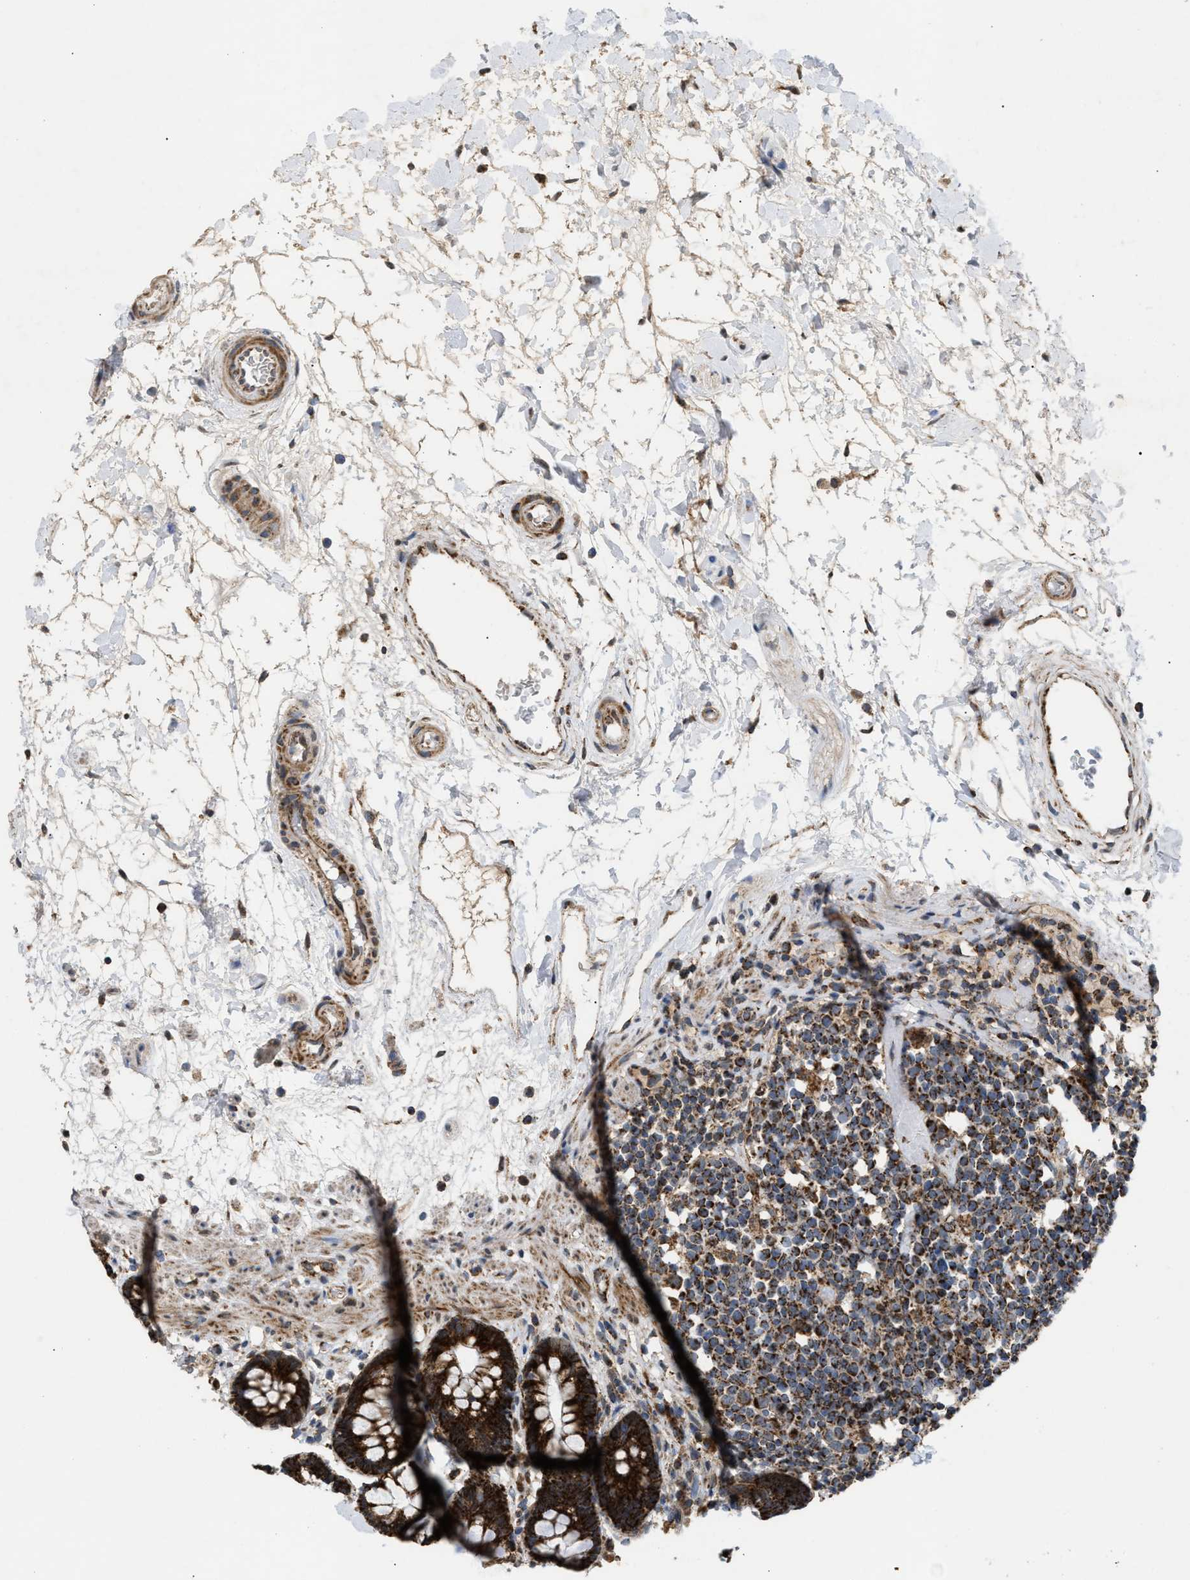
{"staining": {"intensity": "strong", "quantity": ">75%", "location": "cytoplasmic/membranous"}, "tissue": "rectum", "cell_type": "Glandular cells", "image_type": "normal", "snomed": [{"axis": "morphology", "description": "Normal tissue, NOS"}, {"axis": "topography", "description": "Rectum"}], "caption": "Immunohistochemical staining of benign rectum reveals strong cytoplasmic/membranous protein staining in approximately >75% of glandular cells. (IHC, brightfield microscopy, high magnification).", "gene": "TACO1", "patient": {"sex": "male", "age": 64}}